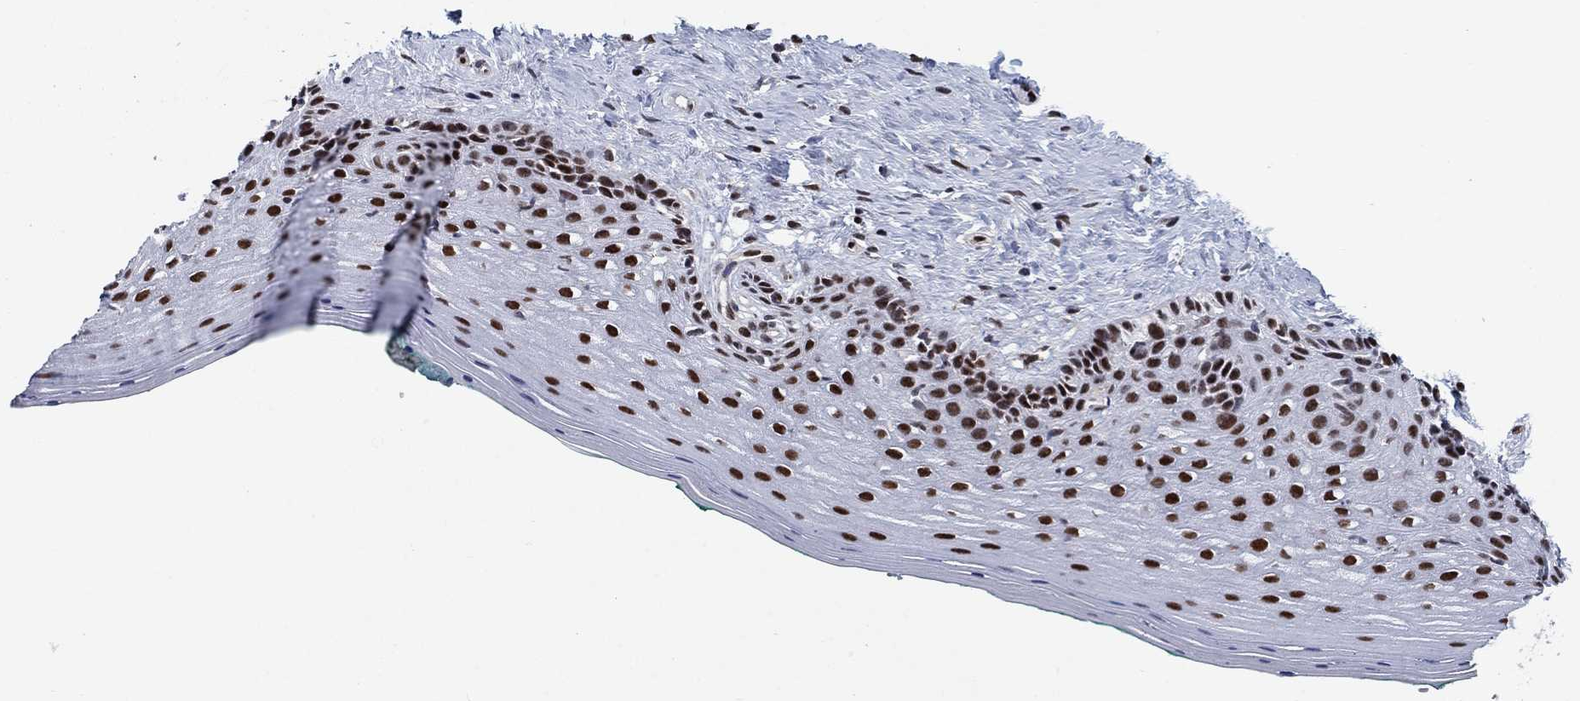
{"staining": {"intensity": "strong", "quantity": ">75%", "location": "nuclear"}, "tissue": "vagina", "cell_type": "Squamous epithelial cells", "image_type": "normal", "snomed": [{"axis": "morphology", "description": "Normal tissue, NOS"}, {"axis": "topography", "description": "Vagina"}], "caption": "Unremarkable vagina reveals strong nuclear staining in approximately >75% of squamous epithelial cells, visualized by immunohistochemistry. (Brightfield microscopy of DAB IHC at high magnification).", "gene": "RPRD1B", "patient": {"sex": "female", "age": 45}}